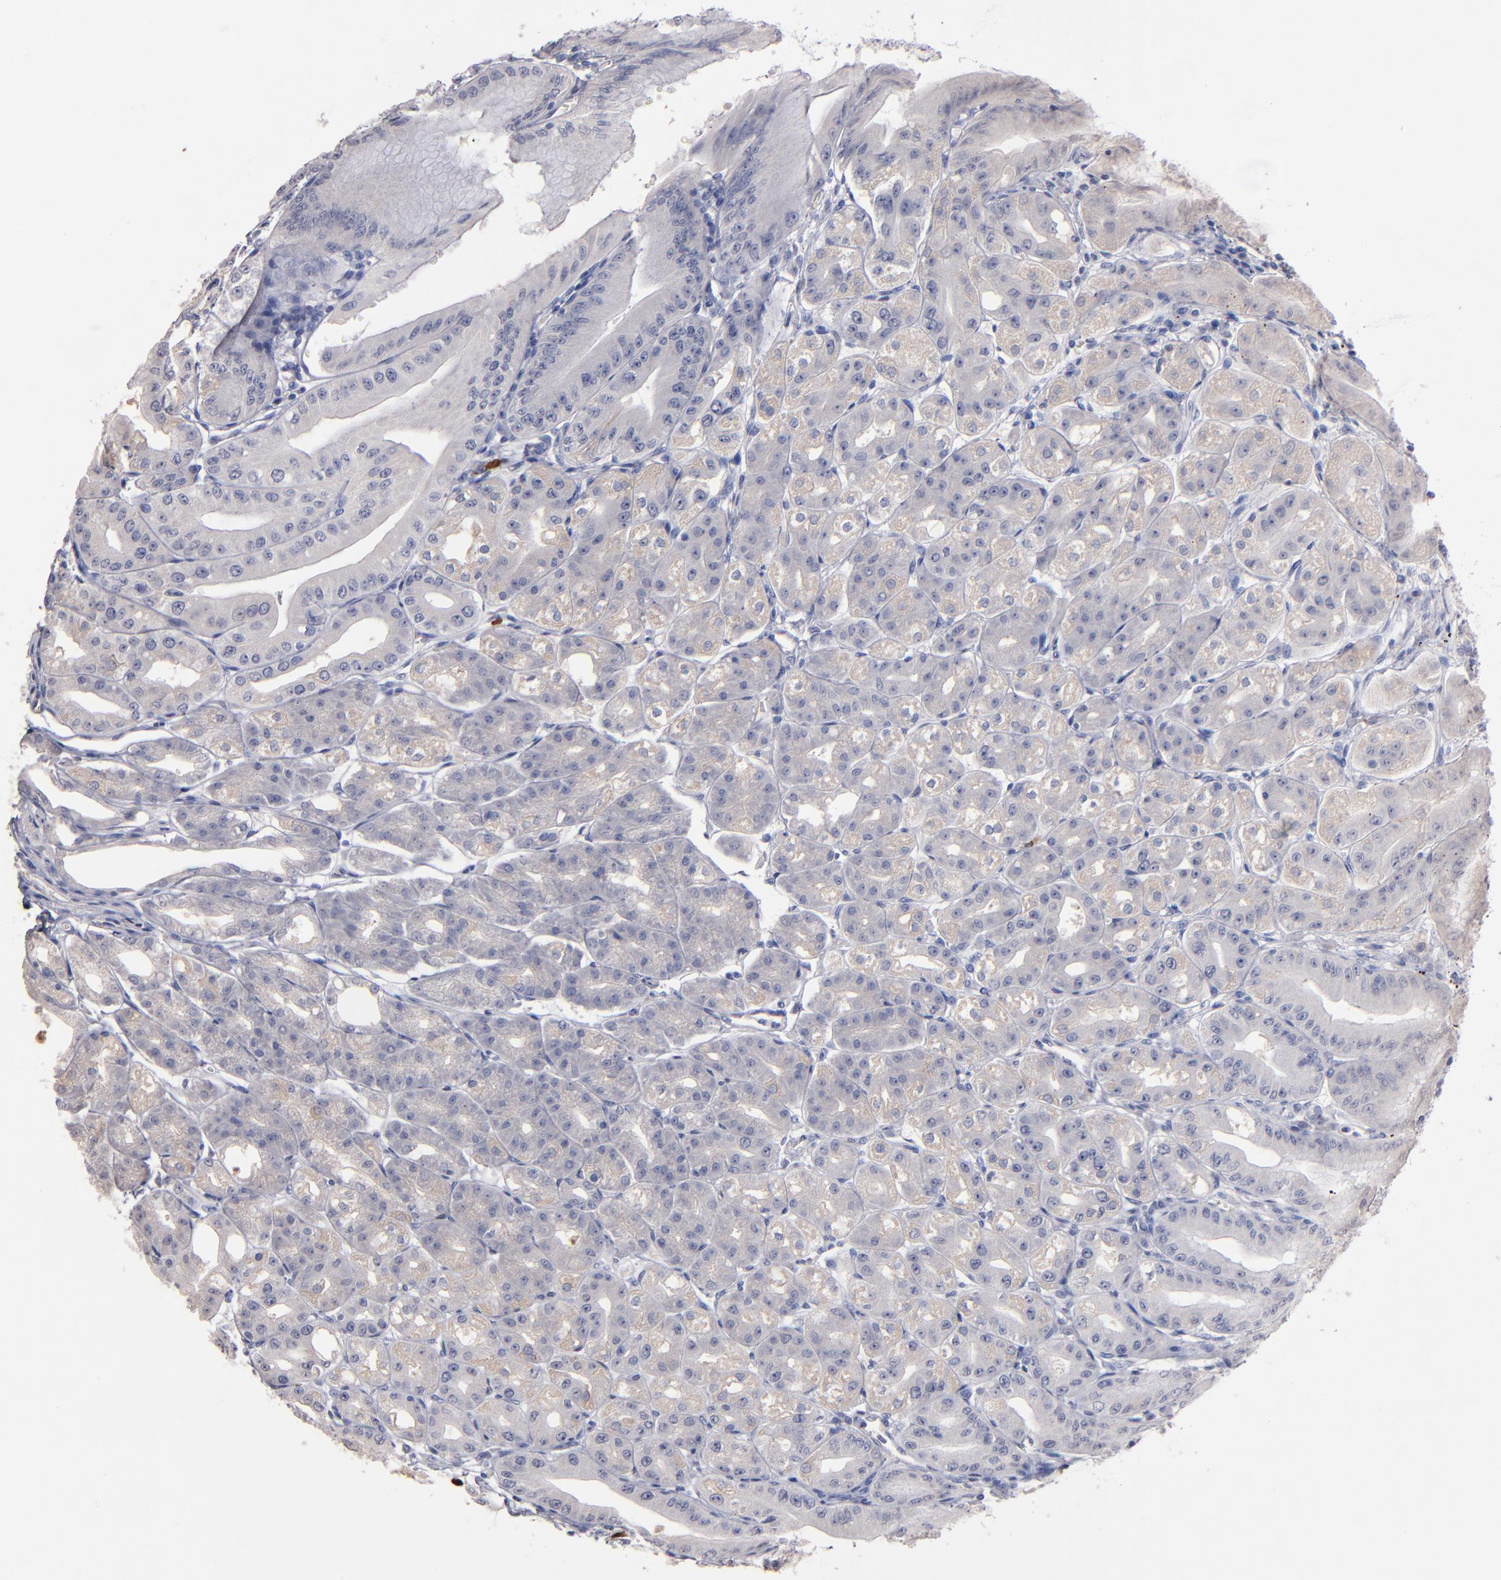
{"staining": {"intensity": "weak", "quantity": "25%-75%", "location": "cytoplasmic/membranous,nuclear"}, "tissue": "stomach", "cell_type": "Glandular cells", "image_type": "normal", "snomed": [{"axis": "morphology", "description": "Normal tissue, NOS"}, {"axis": "topography", "description": "Stomach, lower"}], "caption": "DAB (3,3'-diaminobenzidine) immunohistochemical staining of benign stomach exhibits weak cytoplasmic/membranous,nuclear protein staining in approximately 25%-75% of glandular cells.", "gene": "RAF1", "patient": {"sex": "male", "age": 71}}